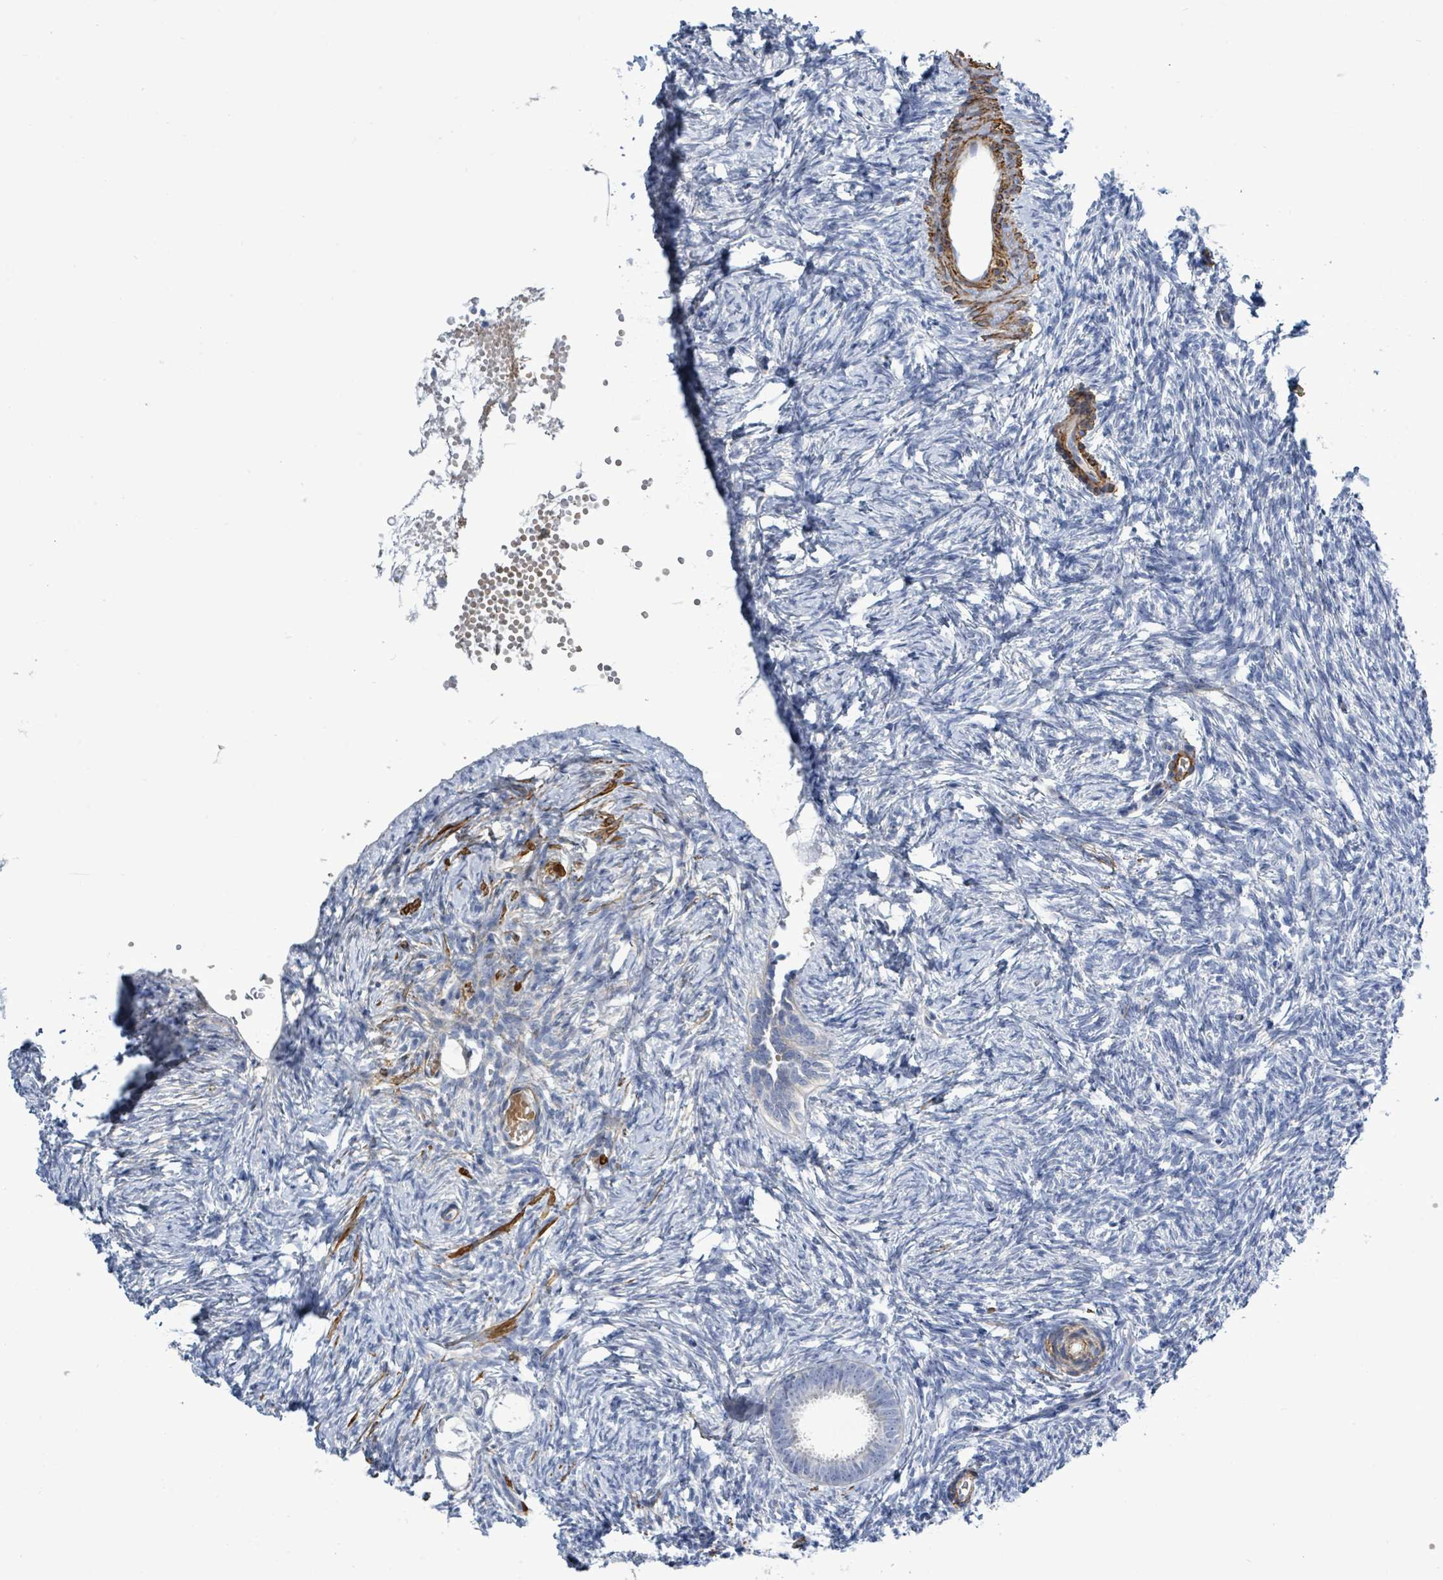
{"staining": {"intensity": "negative", "quantity": "none", "location": "none"}, "tissue": "ovary", "cell_type": "Follicle cells", "image_type": "normal", "snomed": [{"axis": "morphology", "description": "Normal tissue, NOS"}, {"axis": "topography", "description": "Ovary"}], "caption": "High magnification brightfield microscopy of unremarkable ovary stained with DAB (3,3'-diaminobenzidine) (brown) and counterstained with hematoxylin (blue): follicle cells show no significant expression. The staining is performed using DAB brown chromogen with nuclei counter-stained in using hematoxylin.", "gene": "DMRTC1B", "patient": {"sex": "female", "age": 51}}